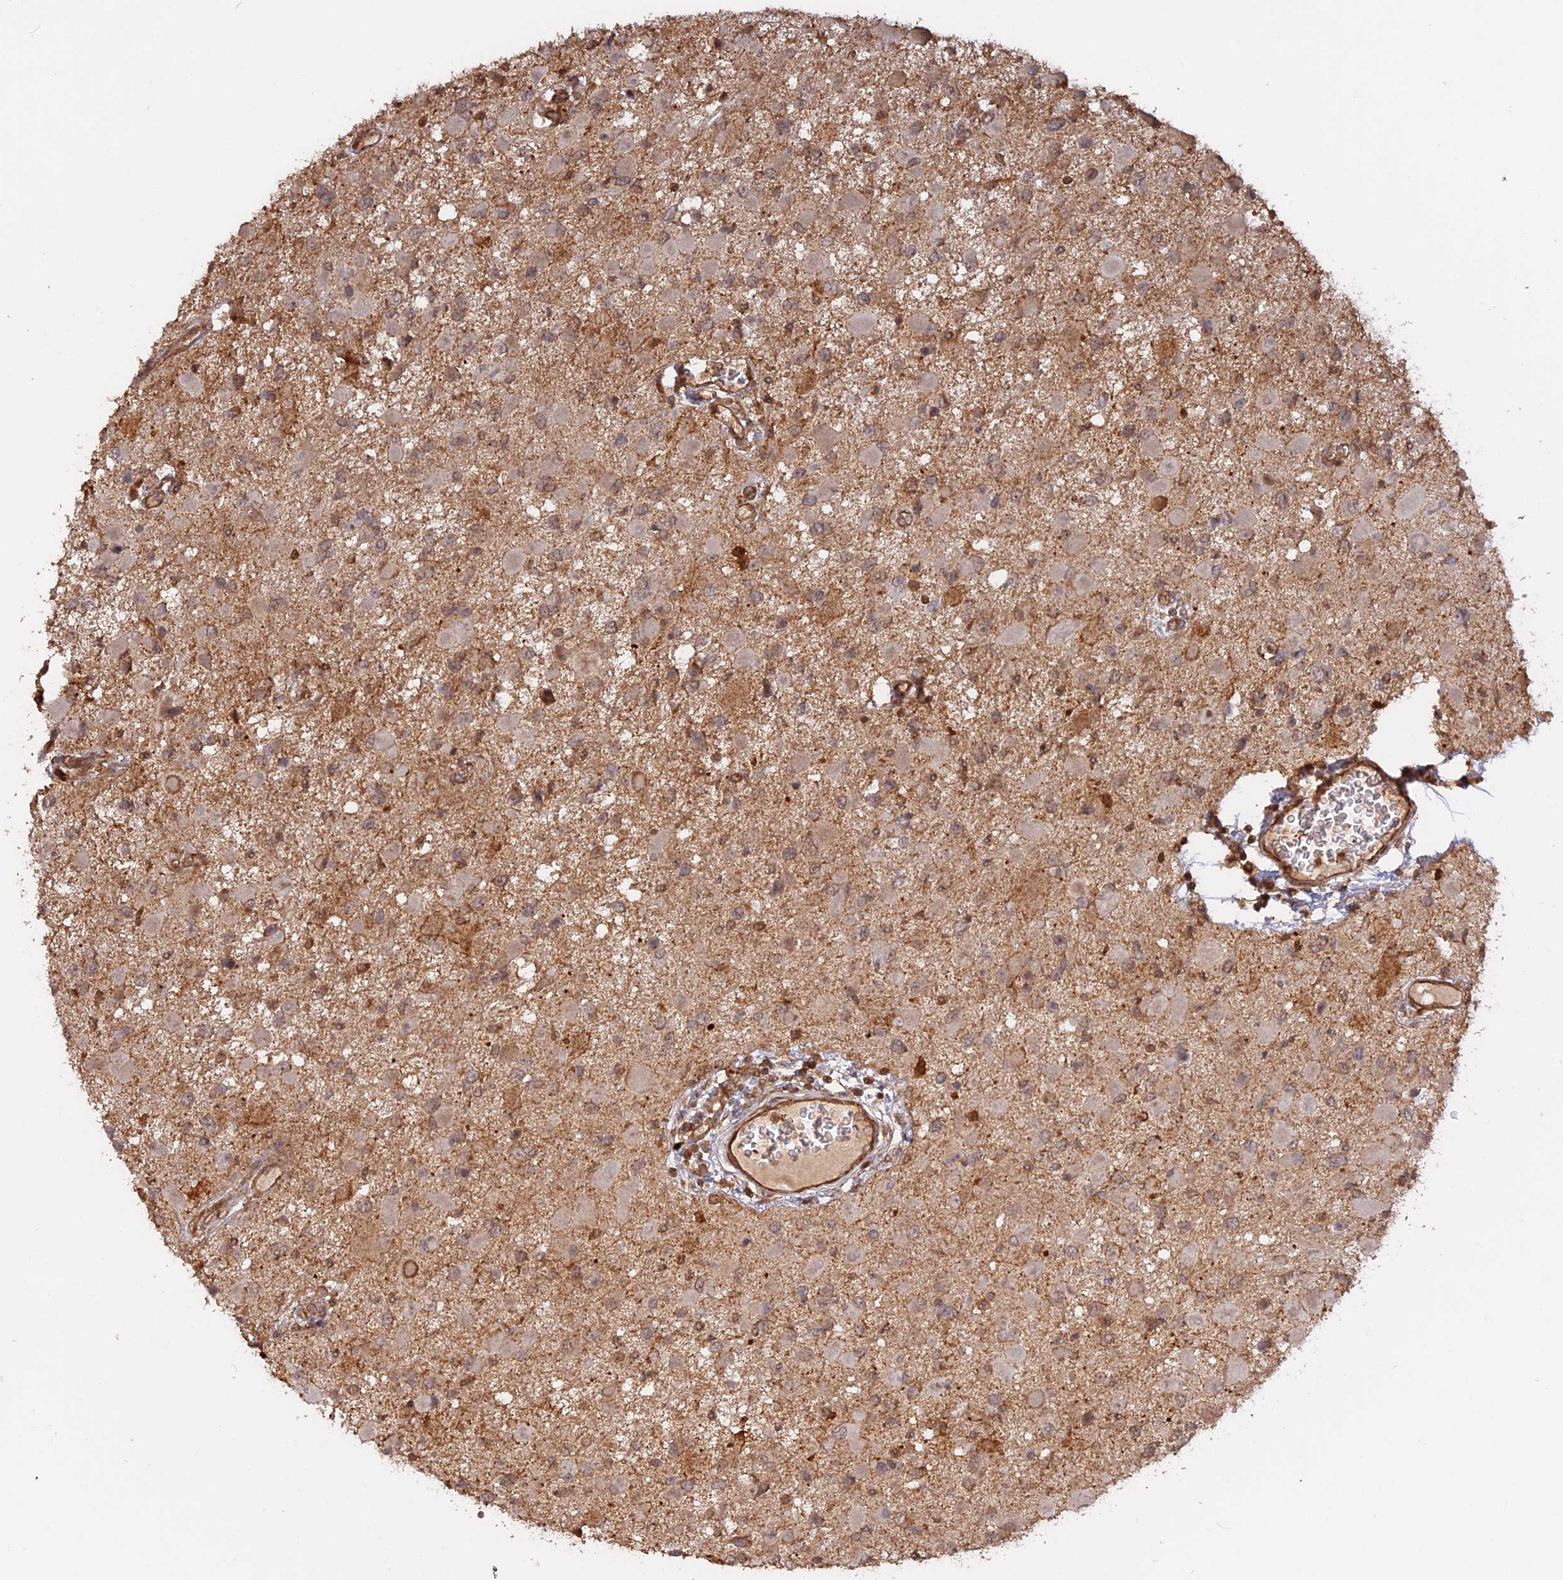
{"staining": {"intensity": "weak", "quantity": "<25%", "location": "cytoplasmic/membranous"}, "tissue": "glioma", "cell_type": "Tumor cells", "image_type": "cancer", "snomed": [{"axis": "morphology", "description": "Glioma, malignant, High grade"}, {"axis": "topography", "description": "Brain"}], "caption": "The histopathology image shows no staining of tumor cells in malignant glioma (high-grade).", "gene": "CCDC174", "patient": {"sex": "male", "age": 53}}